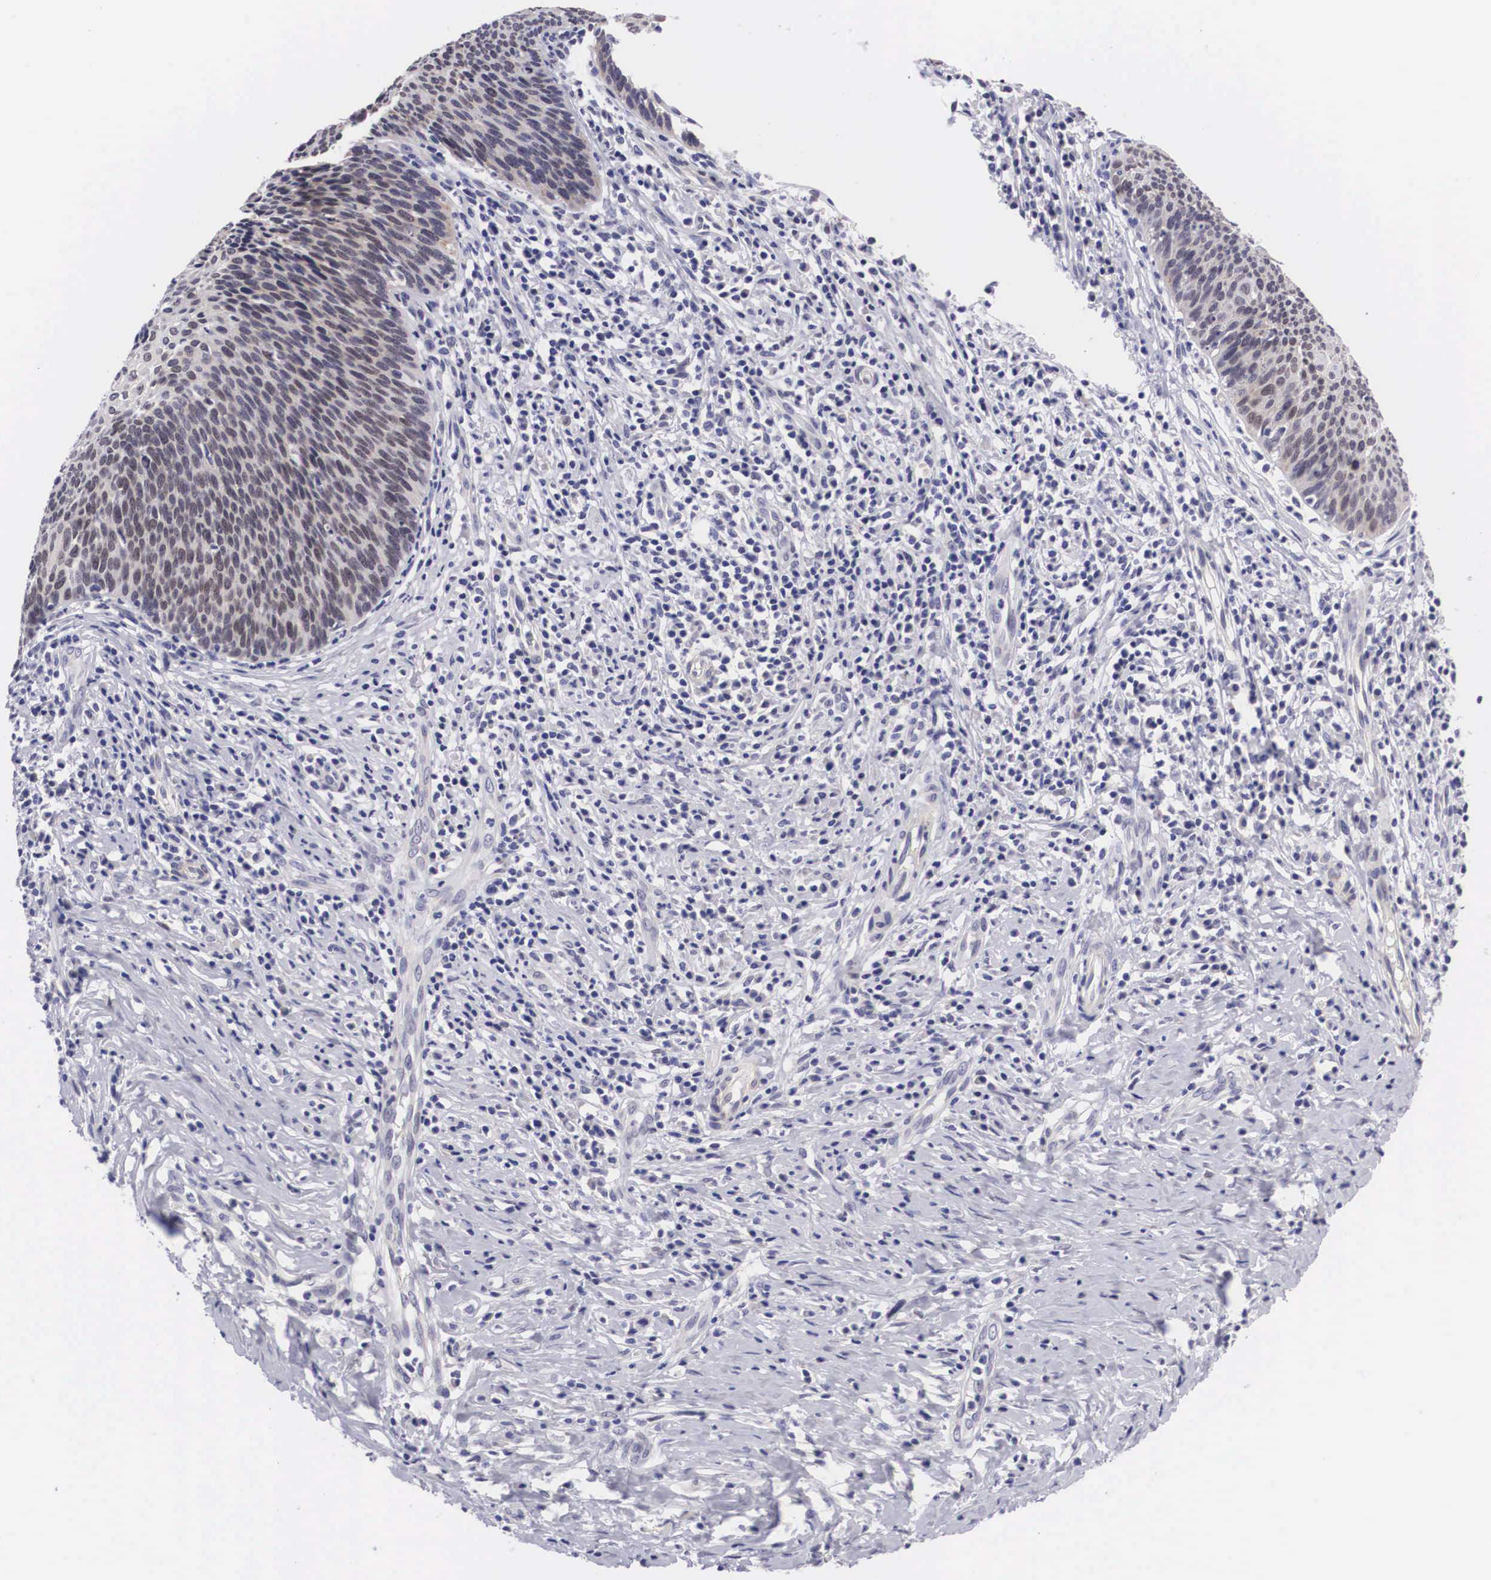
{"staining": {"intensity": "weak", "quantity": "25%-75%", "location": "cytoplasmic/membranous"}, "tissue": "cervical cancer", "cell_type": "Tumor cells", "image_type": "cancer", "snomed": [{"axis": "morphology", "description": "Squamous cell carcinoma, NOS"}, {"axis": "topography", "description": "Cervix"}], "caption": "Weak cytoplasmic/membranous positivity for a protein is seen in about 25%-75% of tumor cells of cervical squamous cell carcinoma using immunohistochemistry (IHC).", "gene": "SOX11", "patient": {"sex": "female", "age": 41}}